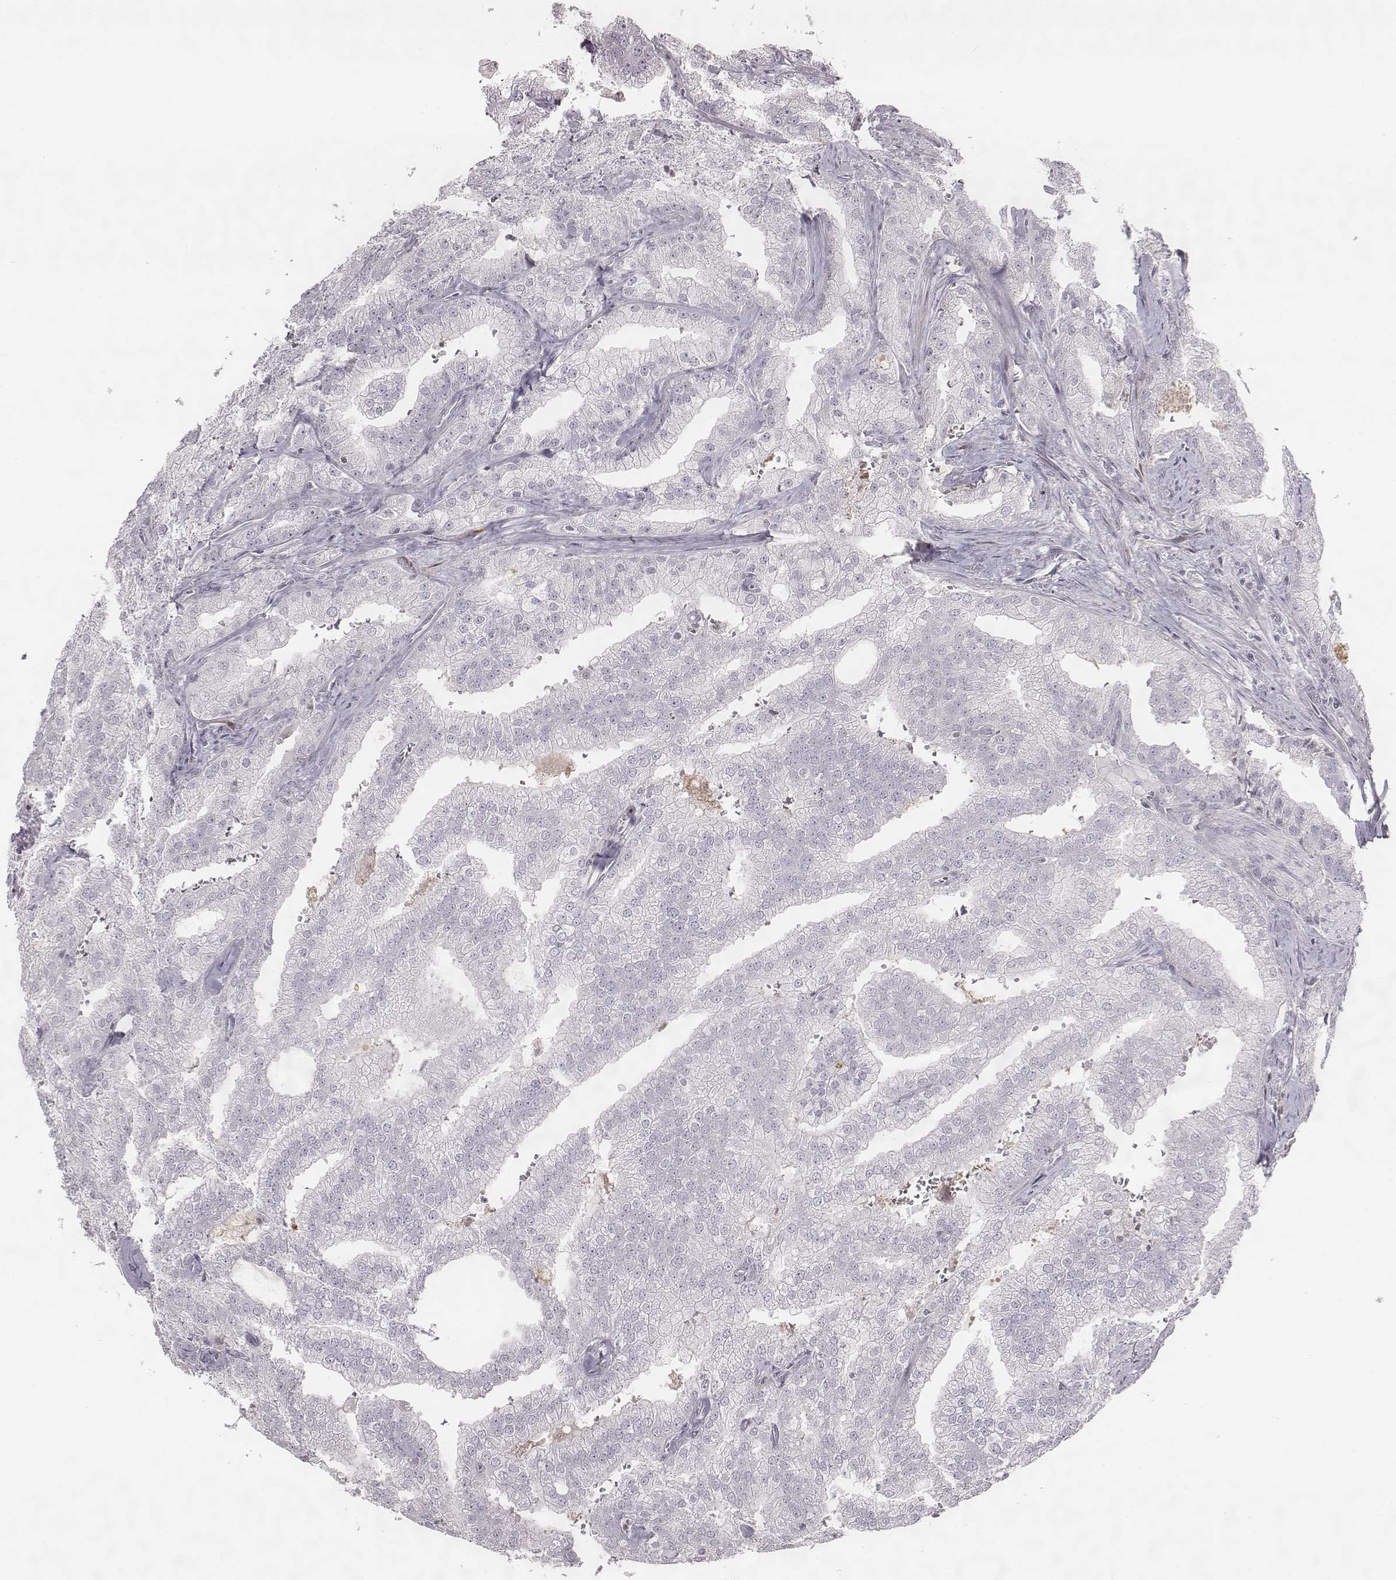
{"staining": {"intensity": "negative", "quantity": "none", "location": "none"}, "tissue": "prostate cancer", "cell_type": "Tumor cells", "image_type": "cancer", "snomed": [{"axis": "morphology", "description": "Adenocarcinoma, NOS"}, {"axis": "topography", "description": "Prostate"}], "caption": "Prostate adenocarcinoma stained for a protein using IHC demonstrates no positivity tumor cells.", "gene": "NDC1", "patient": {"sex": "male", "age": 70}}